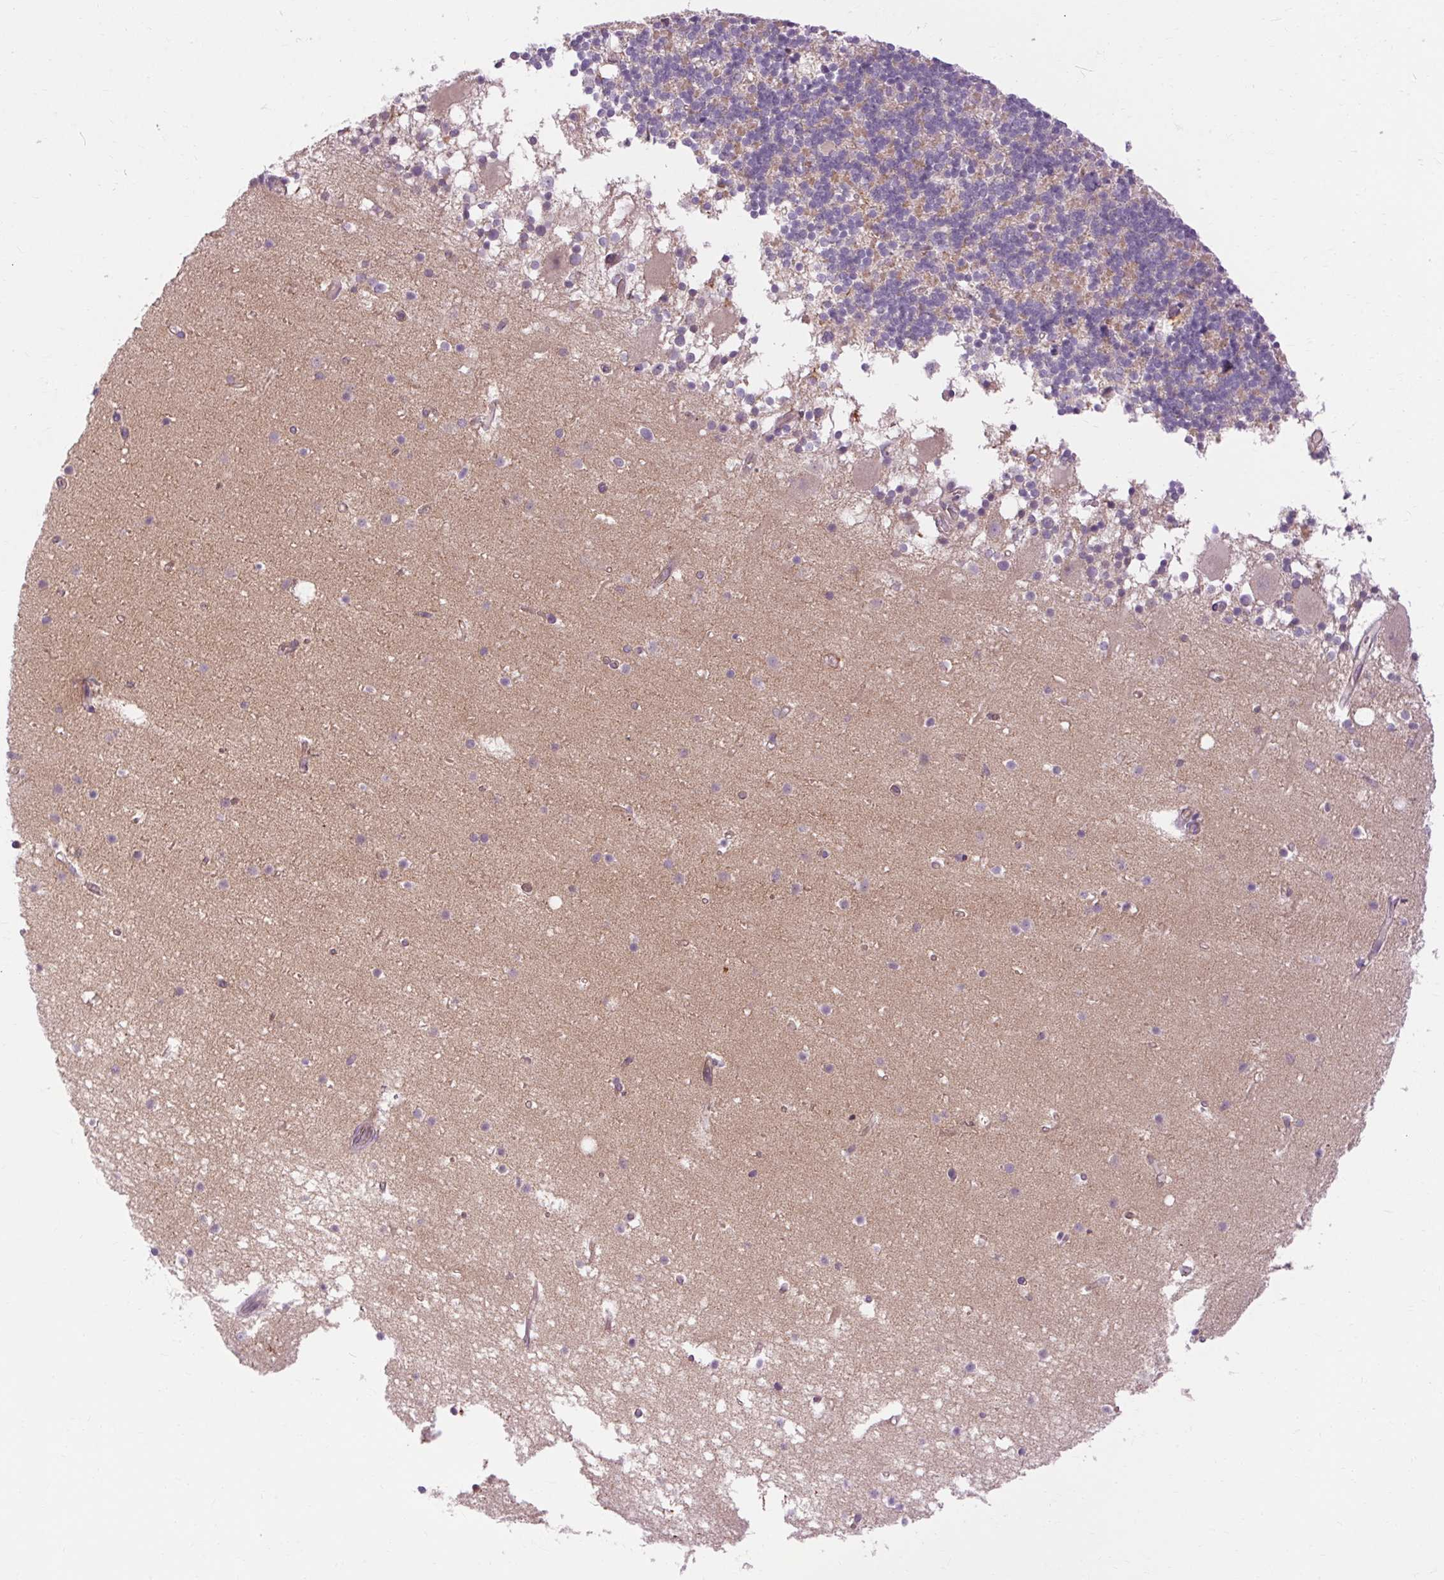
{"staining": {"intensity": "weak", "quantity": "<25%", "location": "cytoplasmic/membranous"}, "tissue": "cerebellum", "cell_type": "Cells in granular layer", "image_type": "normal", "snomed": [{"axis": "morphology", "description": "Normal tissue, NOS"}, {"axis": "topography", "description": "Cerebellum"}], "caption": "A micrograph of cerebellum stained for a protein demonstrates no brown staining in cells in granular layer.", "gene": "TM6SF1", "patient": {"sex": "male", "age": 70}}